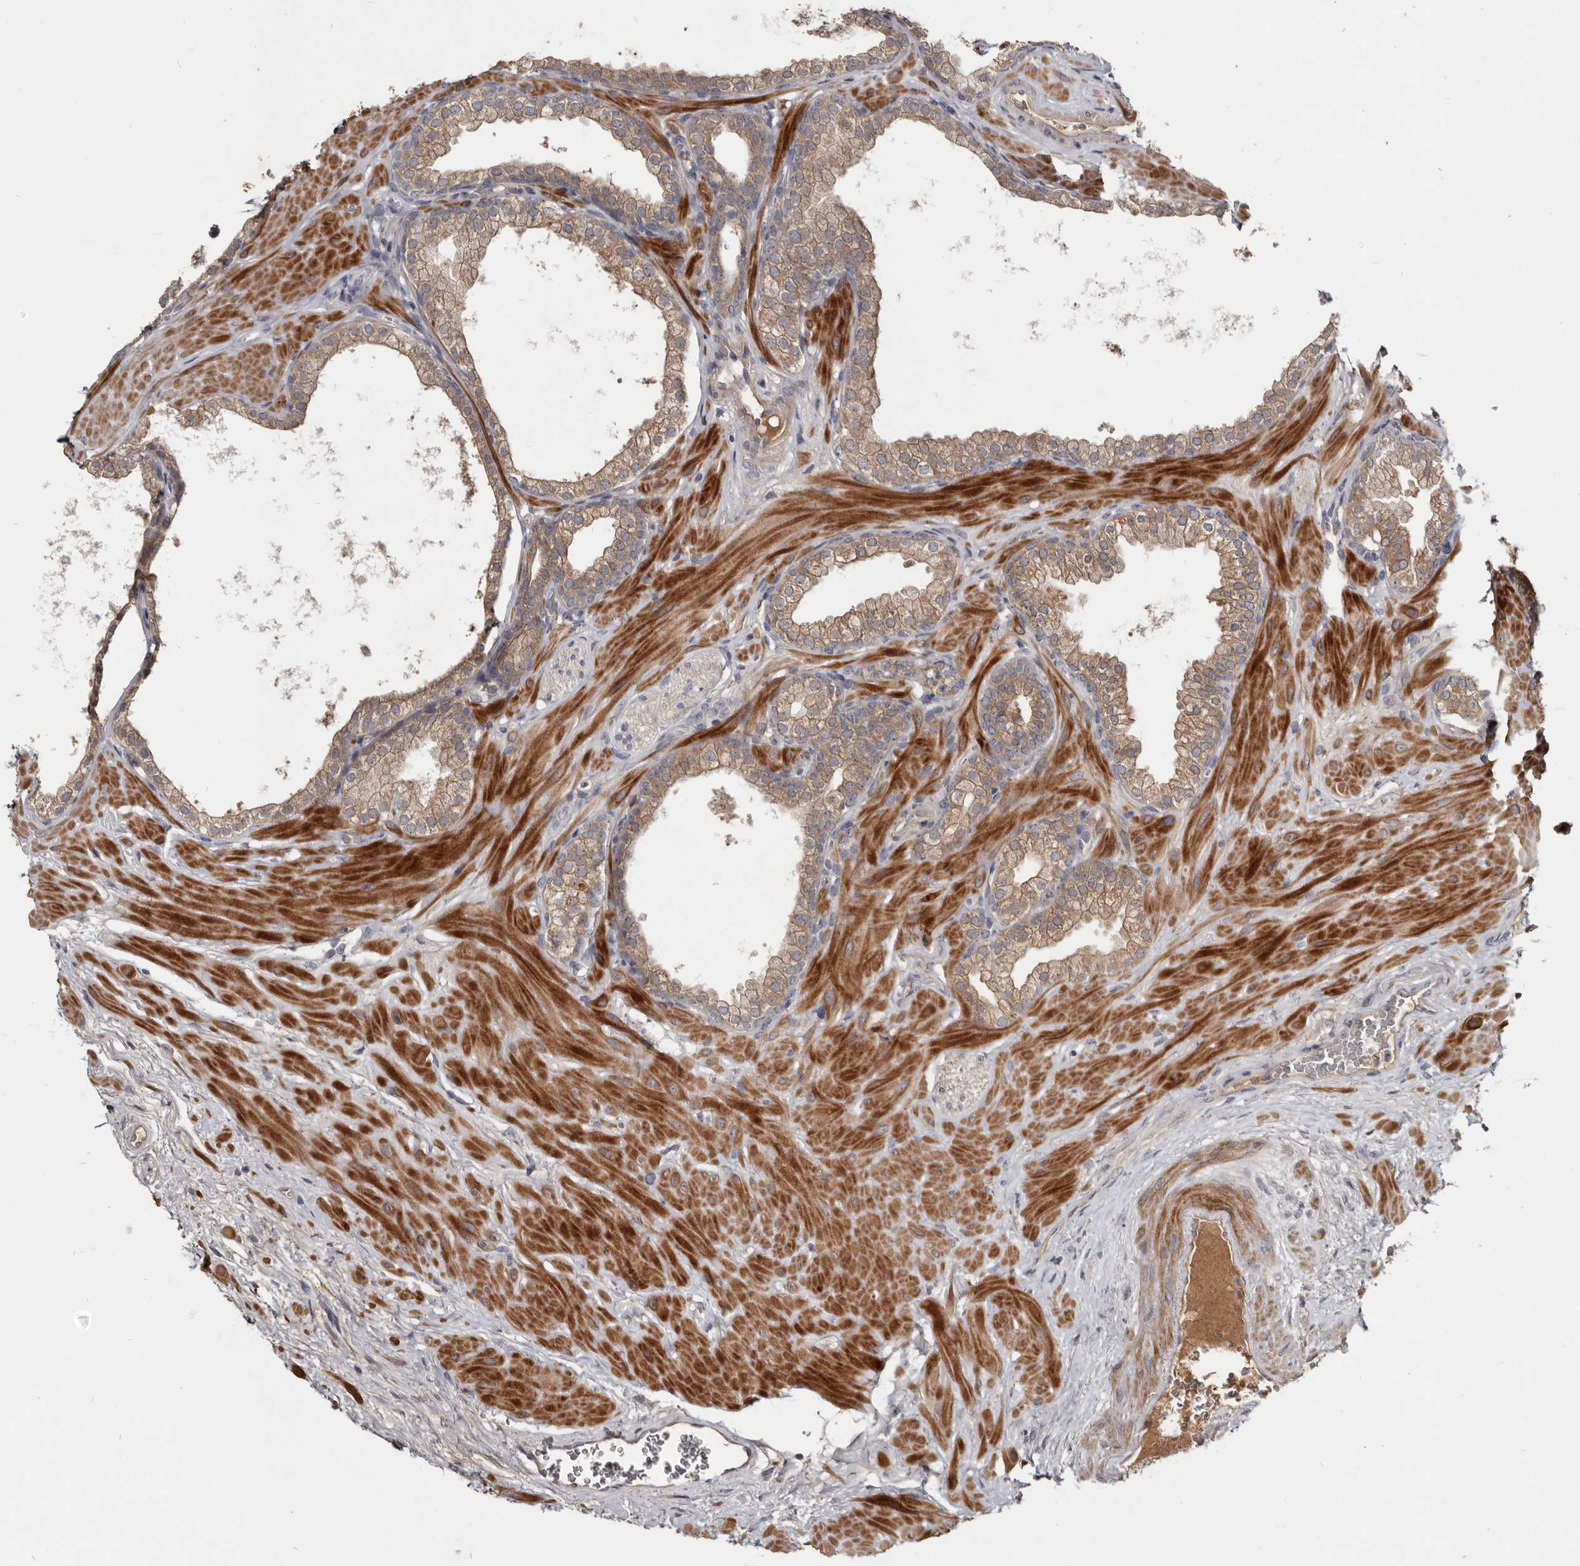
{"staining": {"intensity": "moderate", "quantity": ">75%", "location": "cytoplasmic/membranous"}, "tissue": "prostate", "cell_type": "Glandular cells", "image_type": "normal", "snomed": [{"axis": "morphology", "description": "Normal tissue, NOS"}, {"axis": "morphology", "description": "Urothelial carcinoma, Low grade"}, {"axis": "topography", "description": "Urinary bladder"}, {"axis": "topography", "description": "Prostate"}], "caption": "A medium amount of moderate cytoplasmic/membranous positivity is present in approximately >75% of glandular cells in benign prostate. Ihc stains the protein in brown and the nuclei are stained blue.", "gene": "TTC39A", "patient": {"sex": "male", "age": 60}}